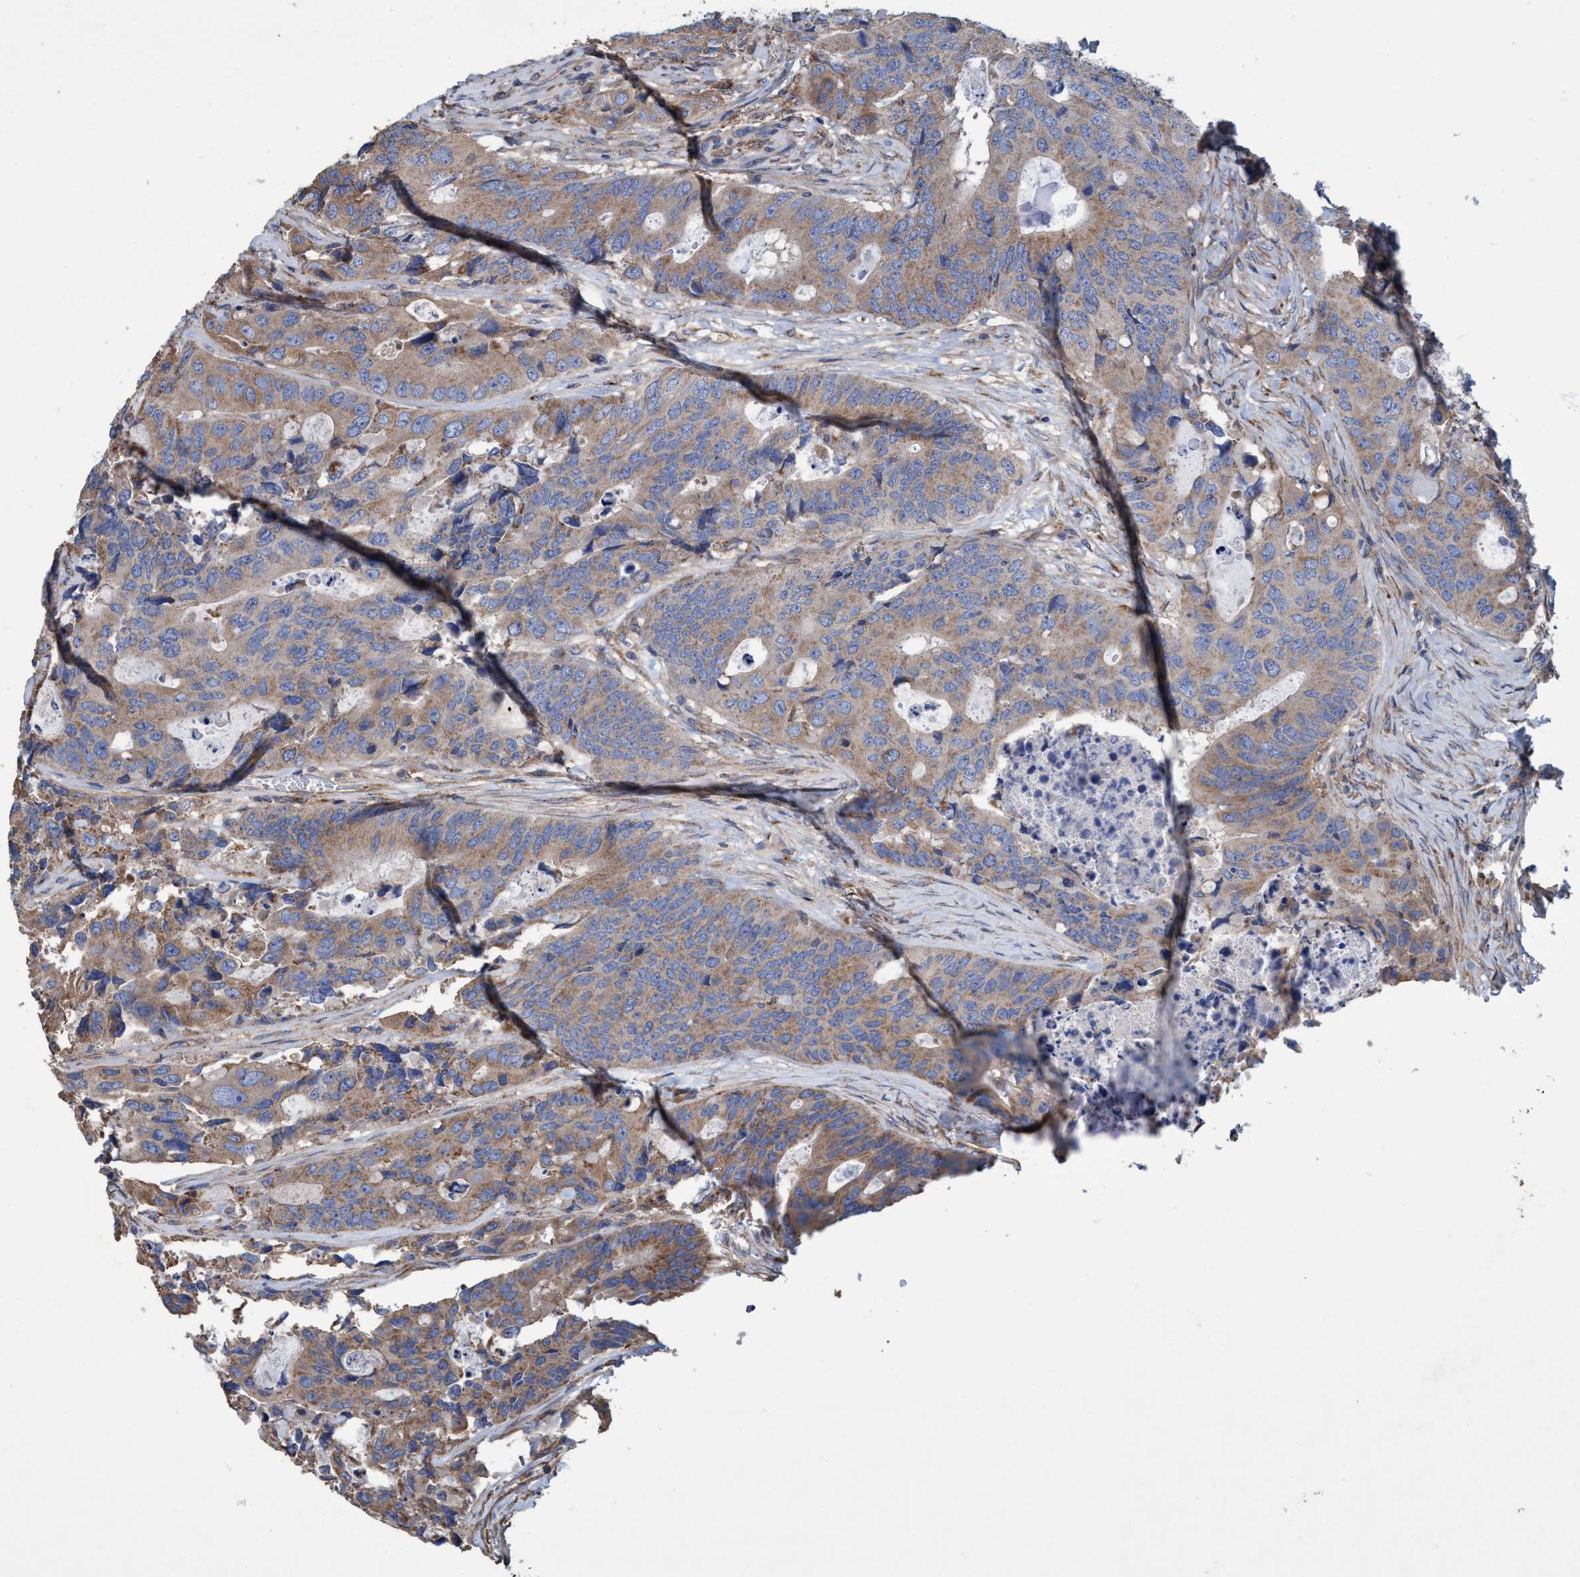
{"staining": {"intensity": "weak", "quantity": ">75%", "location": "cytoplasmic/membranous"}, "tissue": "colorectal cancer", "cell_type": "Tumor cells", "image_type": "cancer", "snomed": [{"axis": "morphology", "description": "Adenocarcinoma, NOS"}, {"axis": "topography", "description": "Colon"}], "caption": "DAB immunohistochemical staining of human colorectal adenocarcinoma demonstrates weak cytoplasmic/membranous protein expression in approximately >75% of tumor cells. The staining was performed using DAB to visualize the protein expression in brown, while the nuclei were stained in blue with hematoxylin (Magnification: 20x).", "gene": "BICD2", "patient": {"sex": "male", "age": 71}}